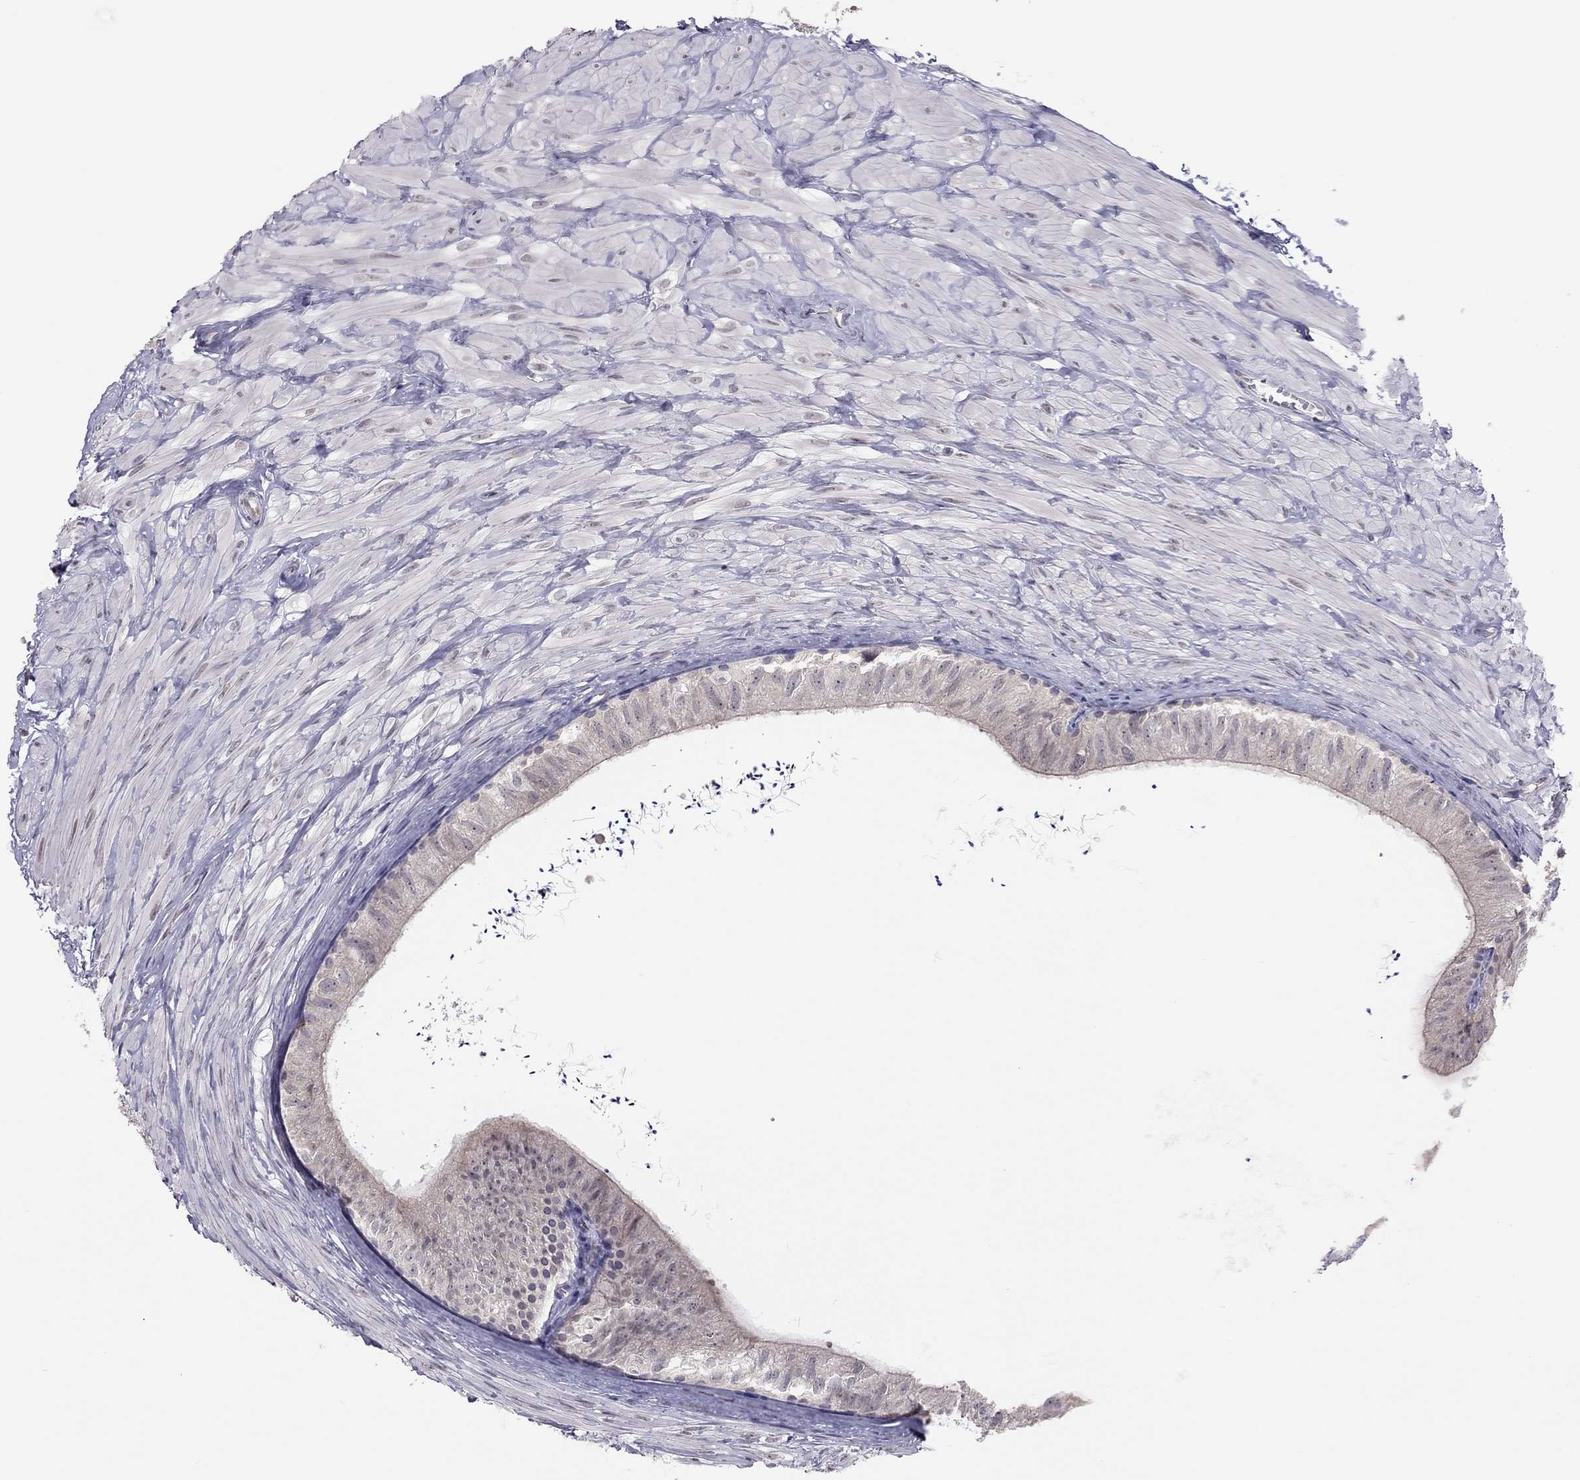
{"staining": {"intensity": "weak", "quantity": "<25%", "location": "cytoplasmic/membranous"}, "tissue": "epididymis", "cell_type": "Glandular cells", "image_type": "normal", "snomed": [{"axis": "morphology", "description": "Normal tissue, NOS"}, {"axis": "topography", "description": "Epididymis"}], "caption": "Immunohistochemical staining of unremarkable epididymis shows no significant positivity in glandular cells.", "gene": "HSF2BP", "patient": {"sex": "male", "age": 32}}